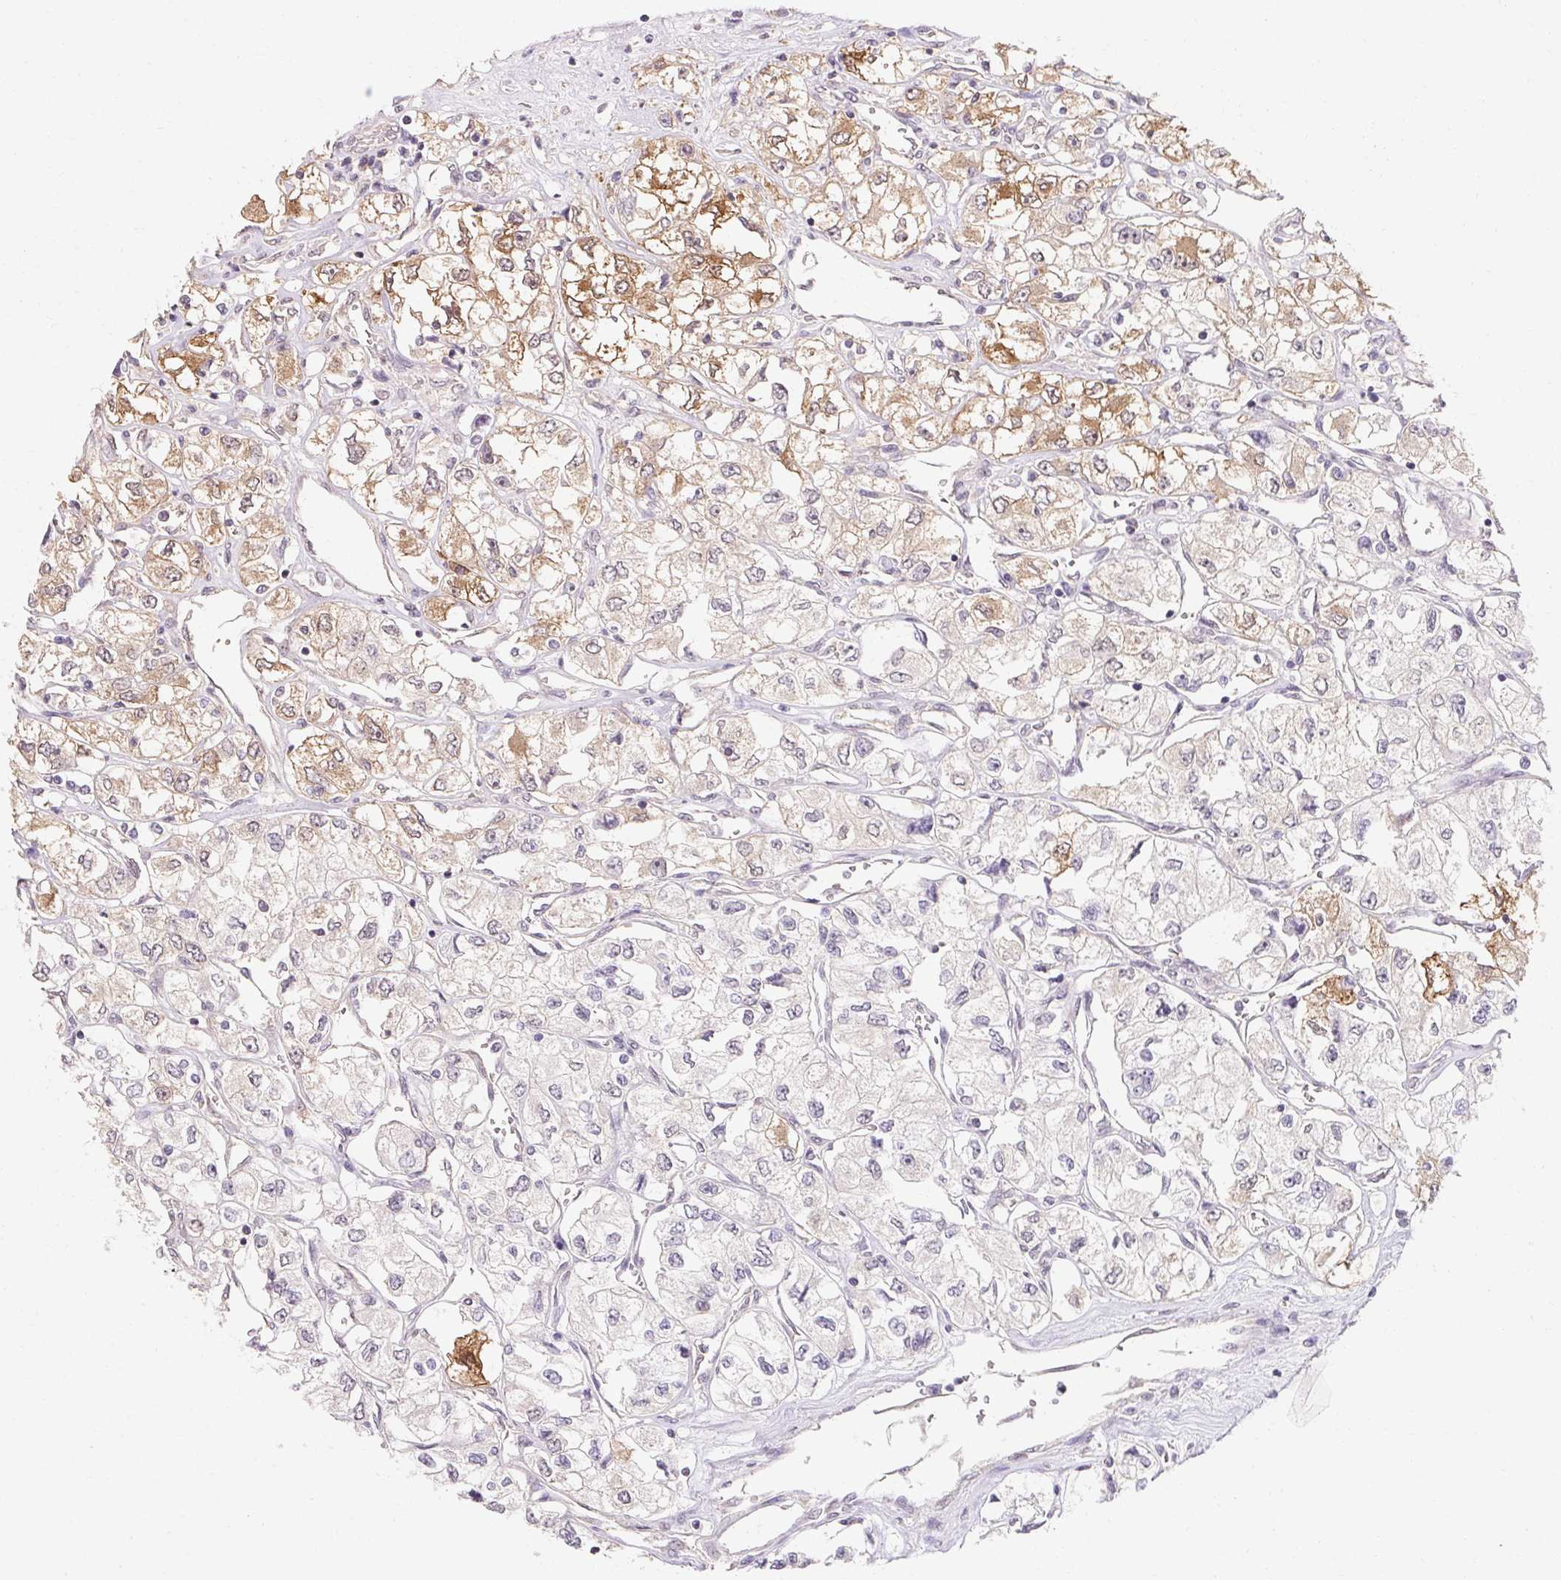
{"staining": {"intensity": "moderate", "quantity": "<25%", "location": "cytoplasmic/membranous"}, "tissue": "renal cancer", "cell_type": "Tumor cells", "image_type": "cancer", "snomed": [{"axis": "morphology", "description": "Adenocarcinoma, NOS"}, {"axis": "topography", "description": "Kidney"}], "caption": "Renal cancer (adenocarcinoma) stained with IHC shows moderate cytoplasmic/membranous expression in approximately <25% of tumor cells.", "gene": "MAP7D2", "patient": {"sex": "female", "age": 59}}